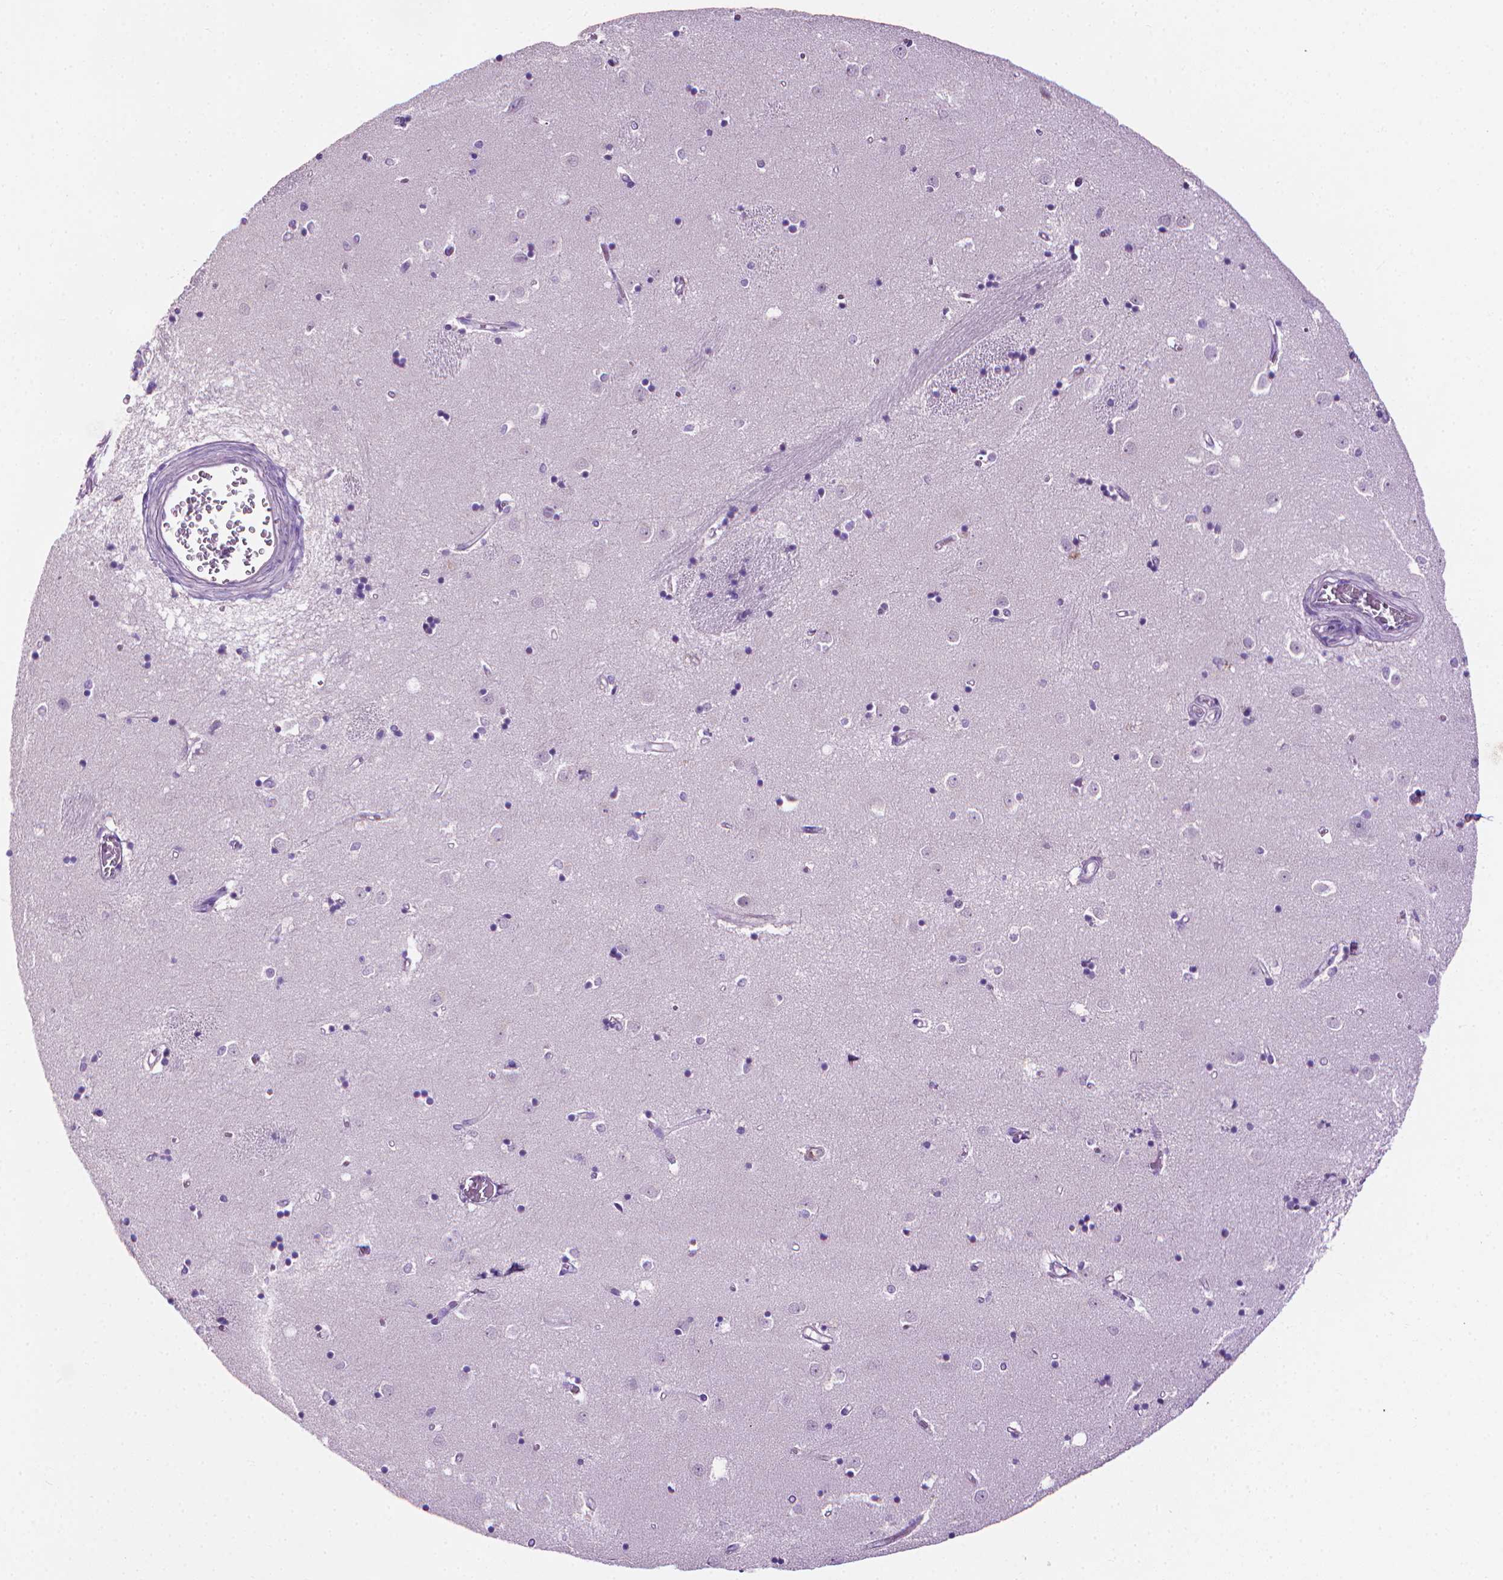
{"staining": {"intensity": "negative", "quantity": "none", "location": "none"}, "tissue": "caudate", "cell_type": "Glial cells", "image_type": "normal", "snomed": [{"axis": "morphology", "description": "Normal tissue, NOS"}, {"axis": "topography", "description": "Lateral ventricle wall"}], "caption": "The immunohistochemistry photomicrograph has no significant expression in glial cells of caudate.", "gene": "KRT73", "patient": {"sex": "male", "age": 54}}